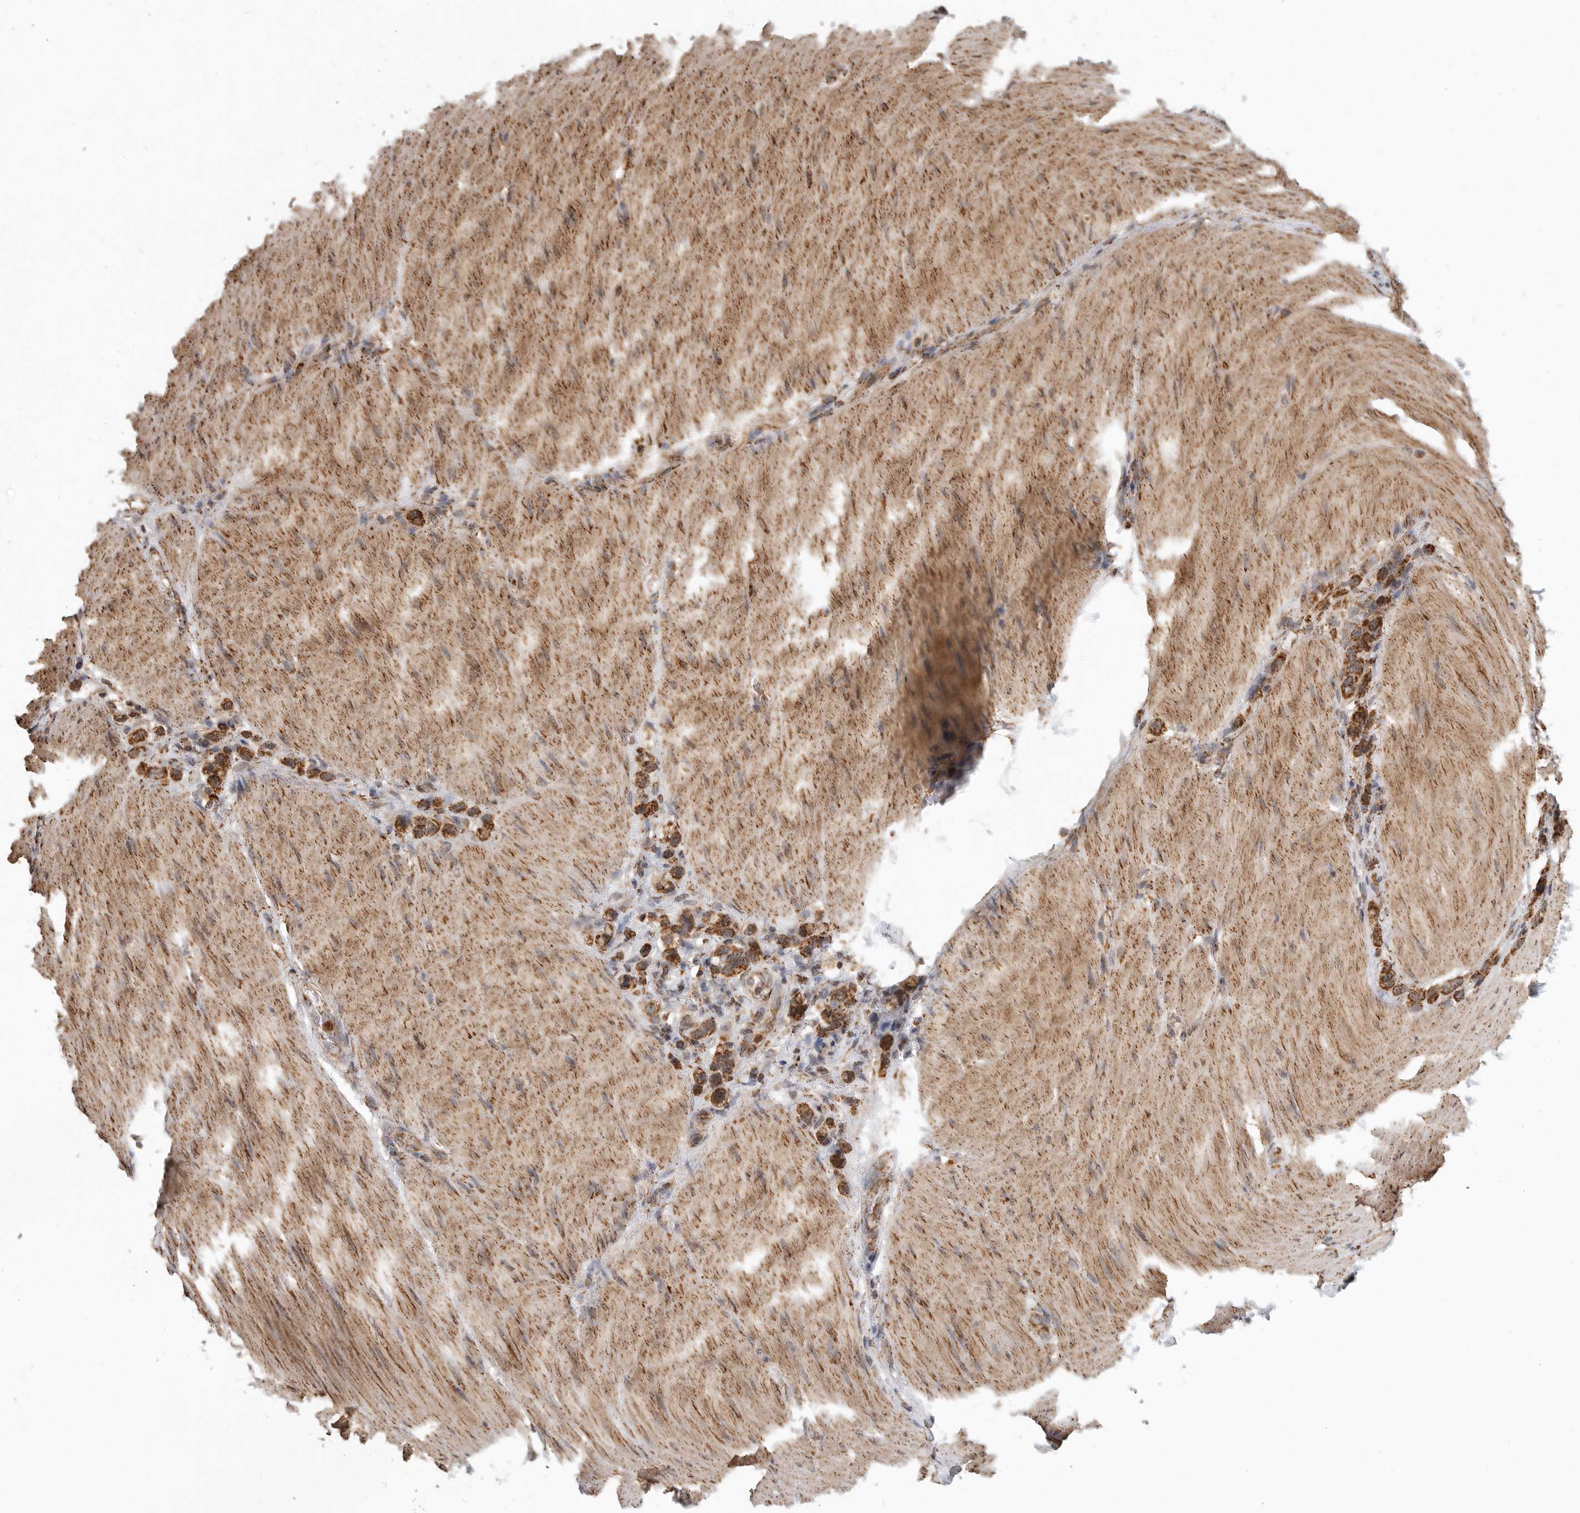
{"staining": {"intensity": "strong", "quantity": ">75%", "location": "cytoplasmic/membranous"}, "tissue": "stomach cancer", "cell_type": "Tumor cells", "image_type": "cancer", "snomed": [{"axis": "morphology", "description": "Adenocarcinoma, NOS"}, {"axis": "topography", "description": "Stomach"}], "caption": "IHC (DAB) staining of stomach cancer (adenocarcinoma) displays strong cytoplasmic/membranous protein staining in about >75% of tumor cells.", "gene": "GCNT2", "patient": {"sex": "female", "age": 65}}